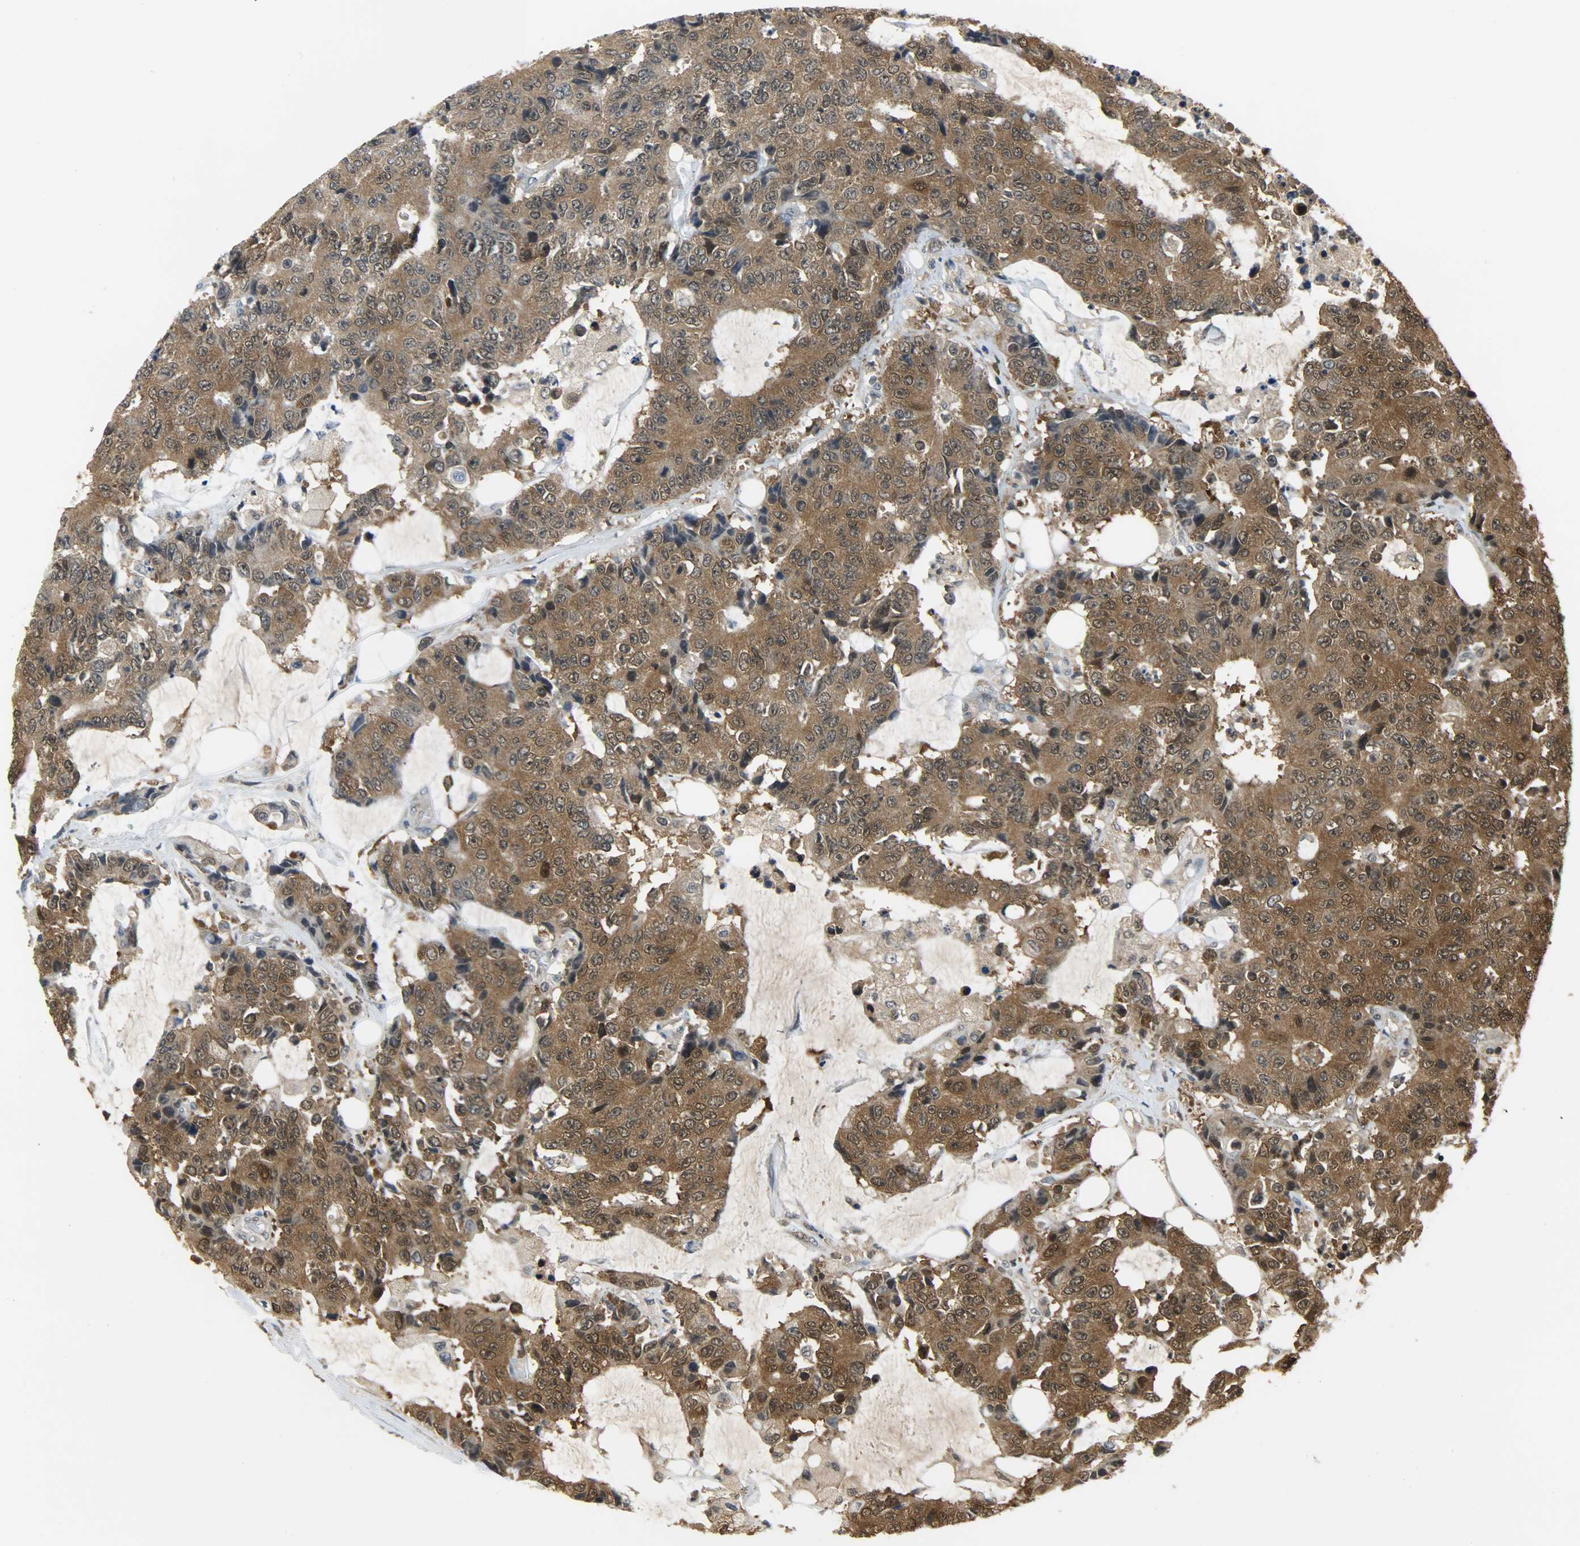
{"staining": {"intensity": "strong", "quantity": ">75%", "location": "cytoplasmic/membranous,nuclear"}, "tissue": "colorectal cancer", "cell_type": "Tumor cells", "image_type": "cancer", "snomed": [{"axis": "morphology", "description": "Adenocarcinoma, NOS"}, {"axis": "topography", "description": "Colon"}], "caption": "Immunohistochemistry (IHC) of colorectal cancer reveals high levels of strong cytoplasmic/membranous and nuclear expression in about >75% of tumor cells.", "gene": "EIF4EBP1", "patient": {"sex": "female", "age": 86}}